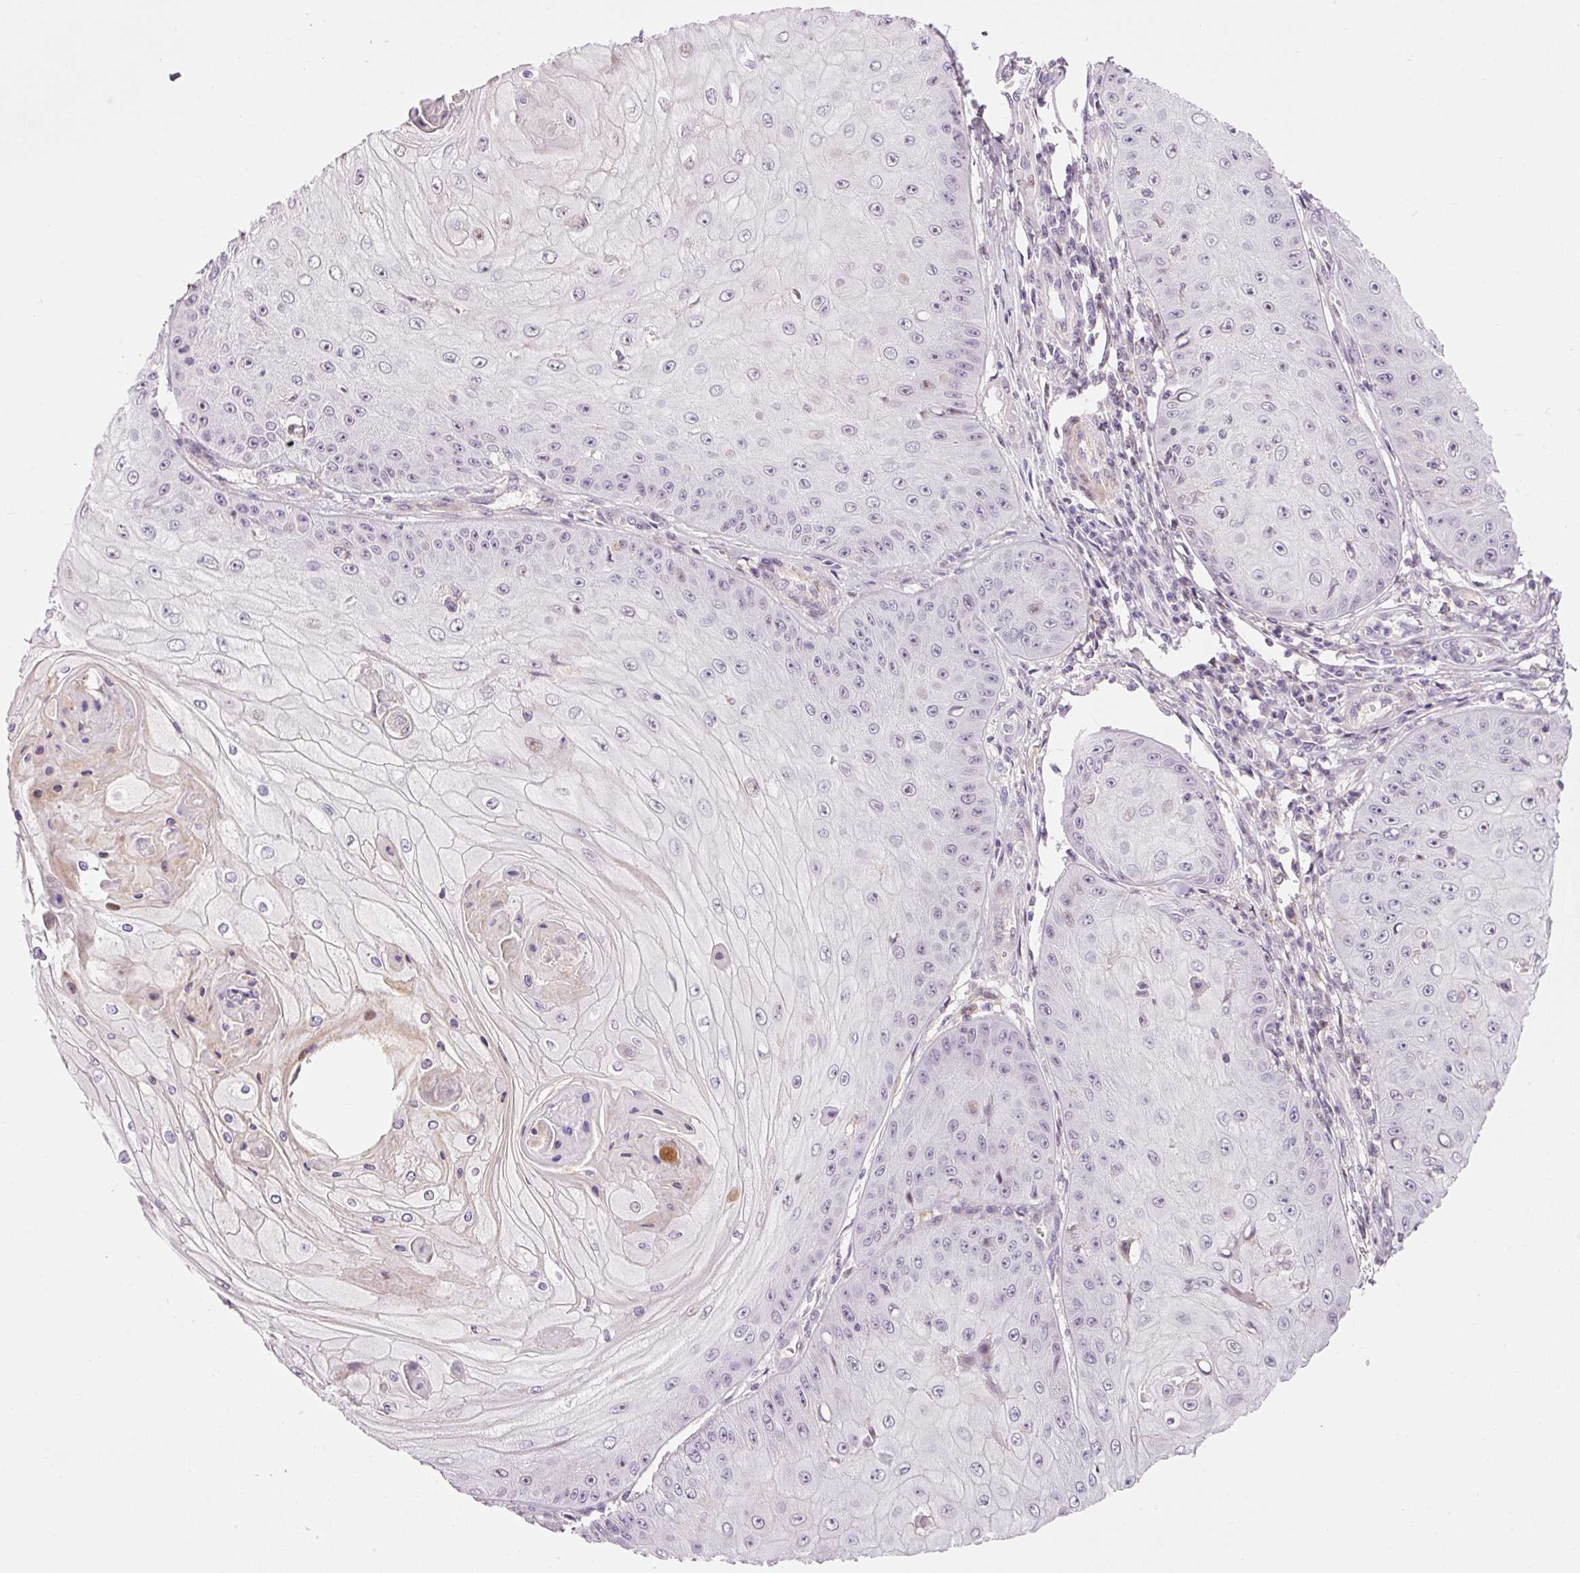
{"staining": {"intensity": "negative", "quantity": "none", "location": "none"}, "tissue": "skin cancer", "cell_type": "Tumor cells", "image_type": "cancer", "snomed": [{"axis": "morphology", "description": "Squamous cell carcinoma, NOS"}, {"axis": "topography", "description": "Skin"}], "caption": "This micrograph is of skin cancer (squamous cell carcinoma) stained with IHC to label a protein in brown with the nuclei are counter-stained blue. There is no staining in tumor cells.", "gene": "HNF1A", "patient": {"sex": "male", "age": 70}}